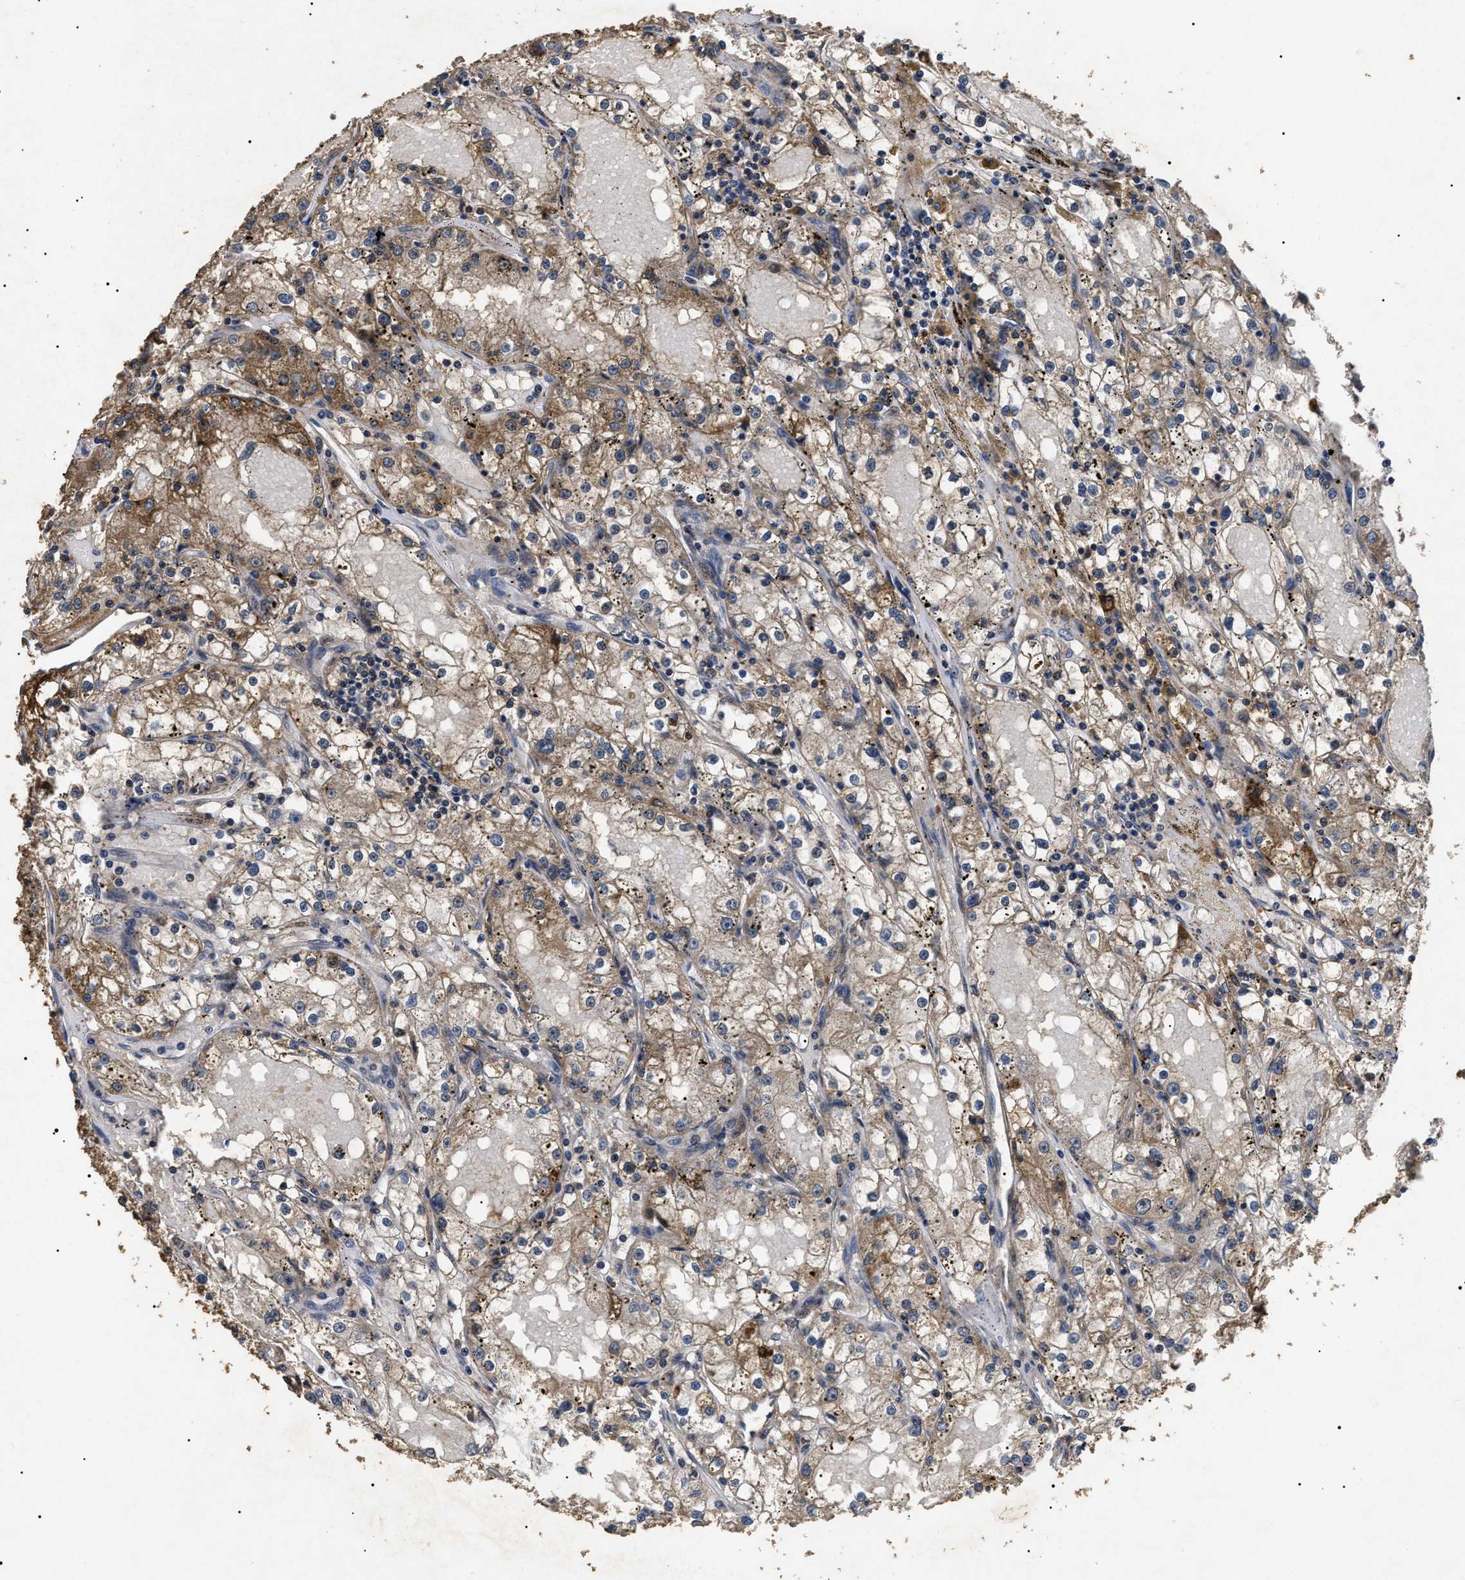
{"staining": {"intensity": "moderate", "quantity": ">75%", "location": "cytoplasmic/membranous"}, "tissue": "renal cancer", "cell_type": "Tumor cells", "image_type": "cancer", "snomed": [{"axis": "morphology", "description": "Adenocarcinoma, NOS"}, {"axis": "topography", "description": "Kidney"}], "caption": "The histopathology image reveals immunohistochemical staining of renal cancer (adenocarcinoma). There is moderate cytoplasmic/membranous staining is present in about >75% of tumor cells.", "gene": "ANP32E", "patient": {"sex": "male", "age": 56}}